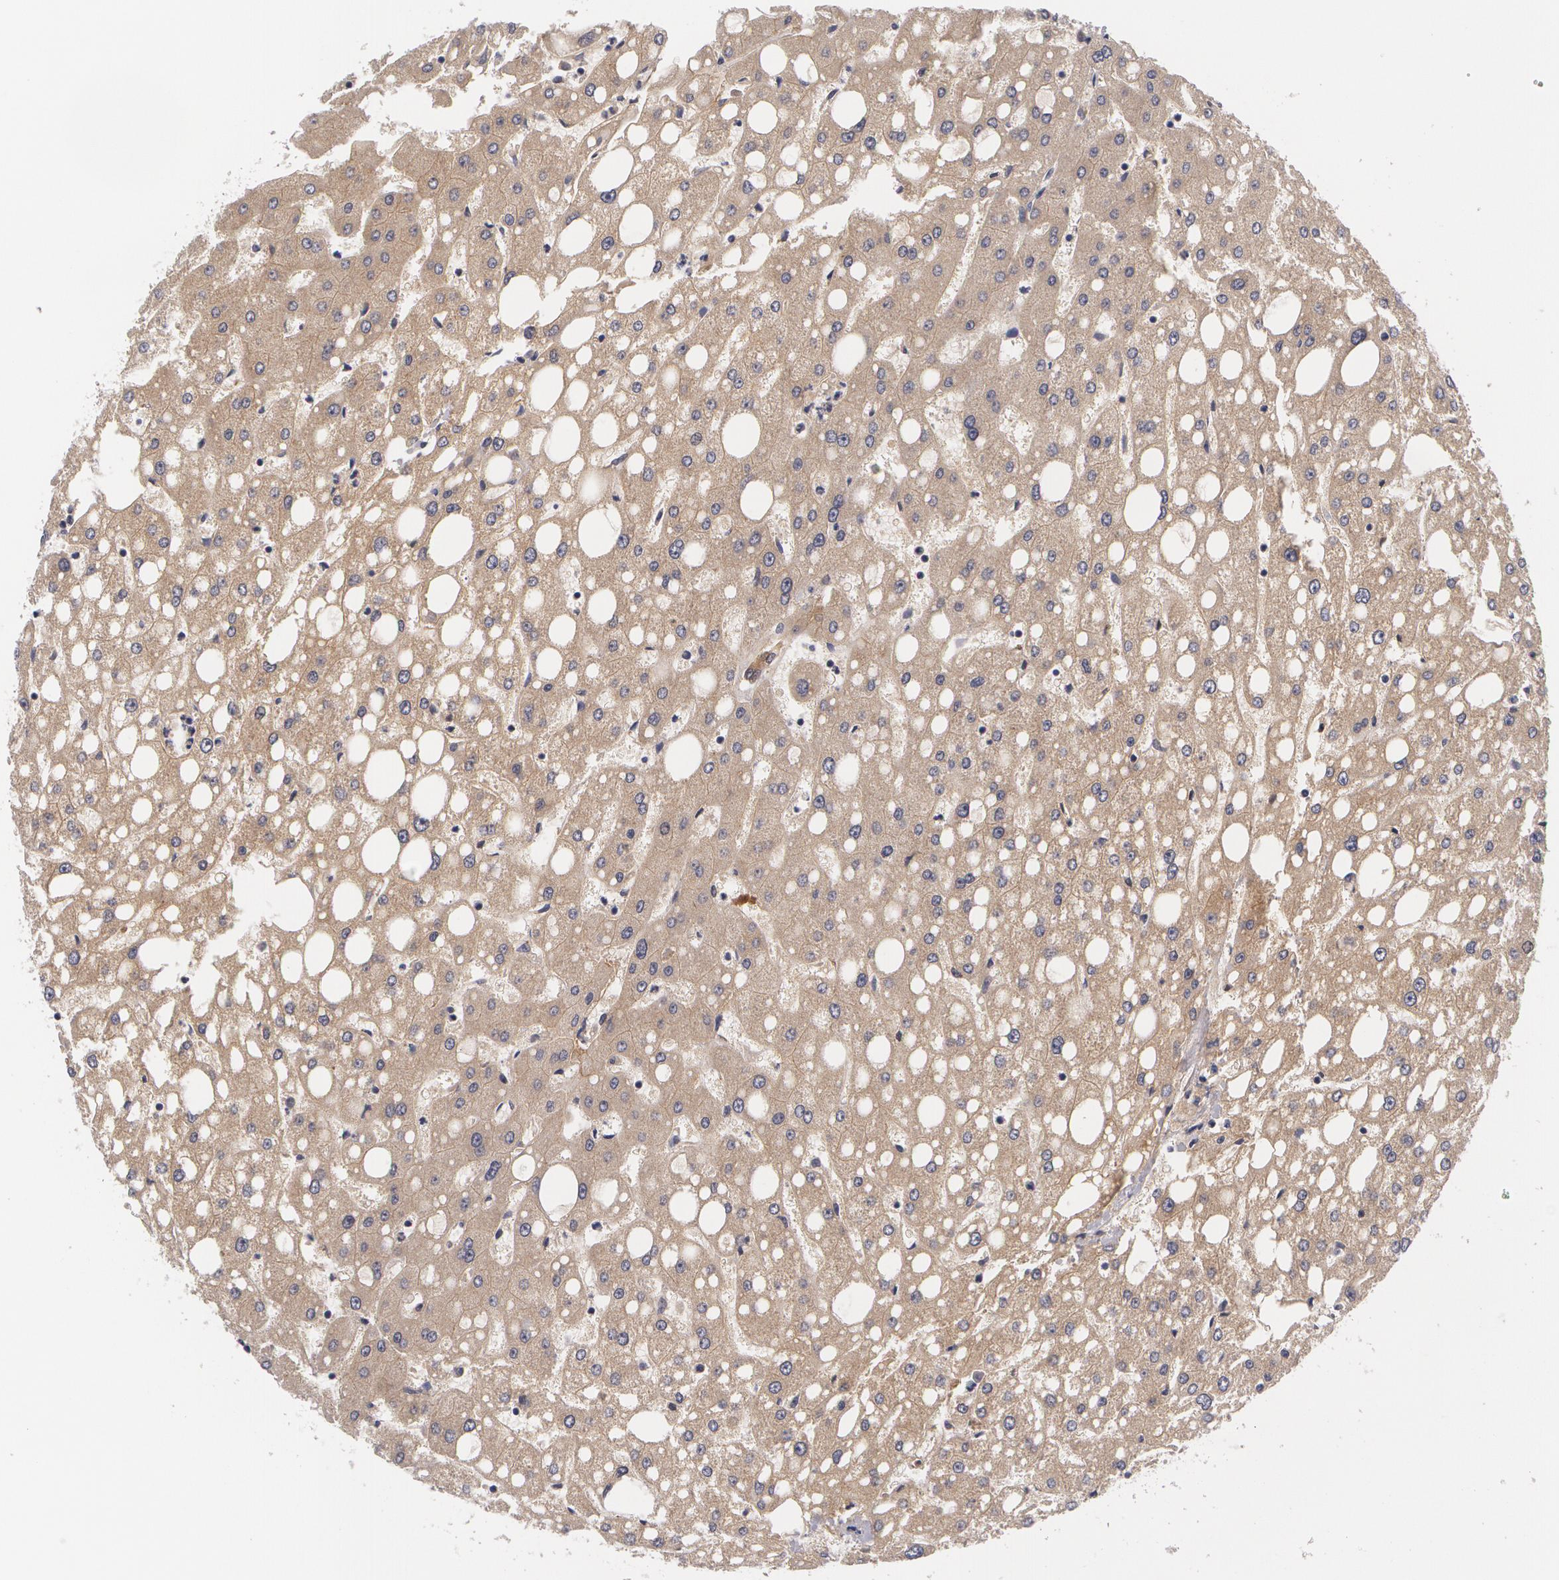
{"staining": {"intensity": "strong", "quantity": ">75%", "location": "cytoplasmic/membranous"}, "tissue": "liver", "cell_type": "Cholangiocytes", "image_type": "normal", "snomed": [{"axis": "morphology", "description": "Normal tissue, NOS"}, {"axis": "topography", "description": "Liver"}], "caption": "An immunohistochemistry (IHC) photomicrograph of normal tissue is shown. Protein staining in brown labels strong cytoplasmic/membranous positivity in liver within cholangiocytes.", "gene": "CASK", "patient": {"sex": "male", "age": 49}}